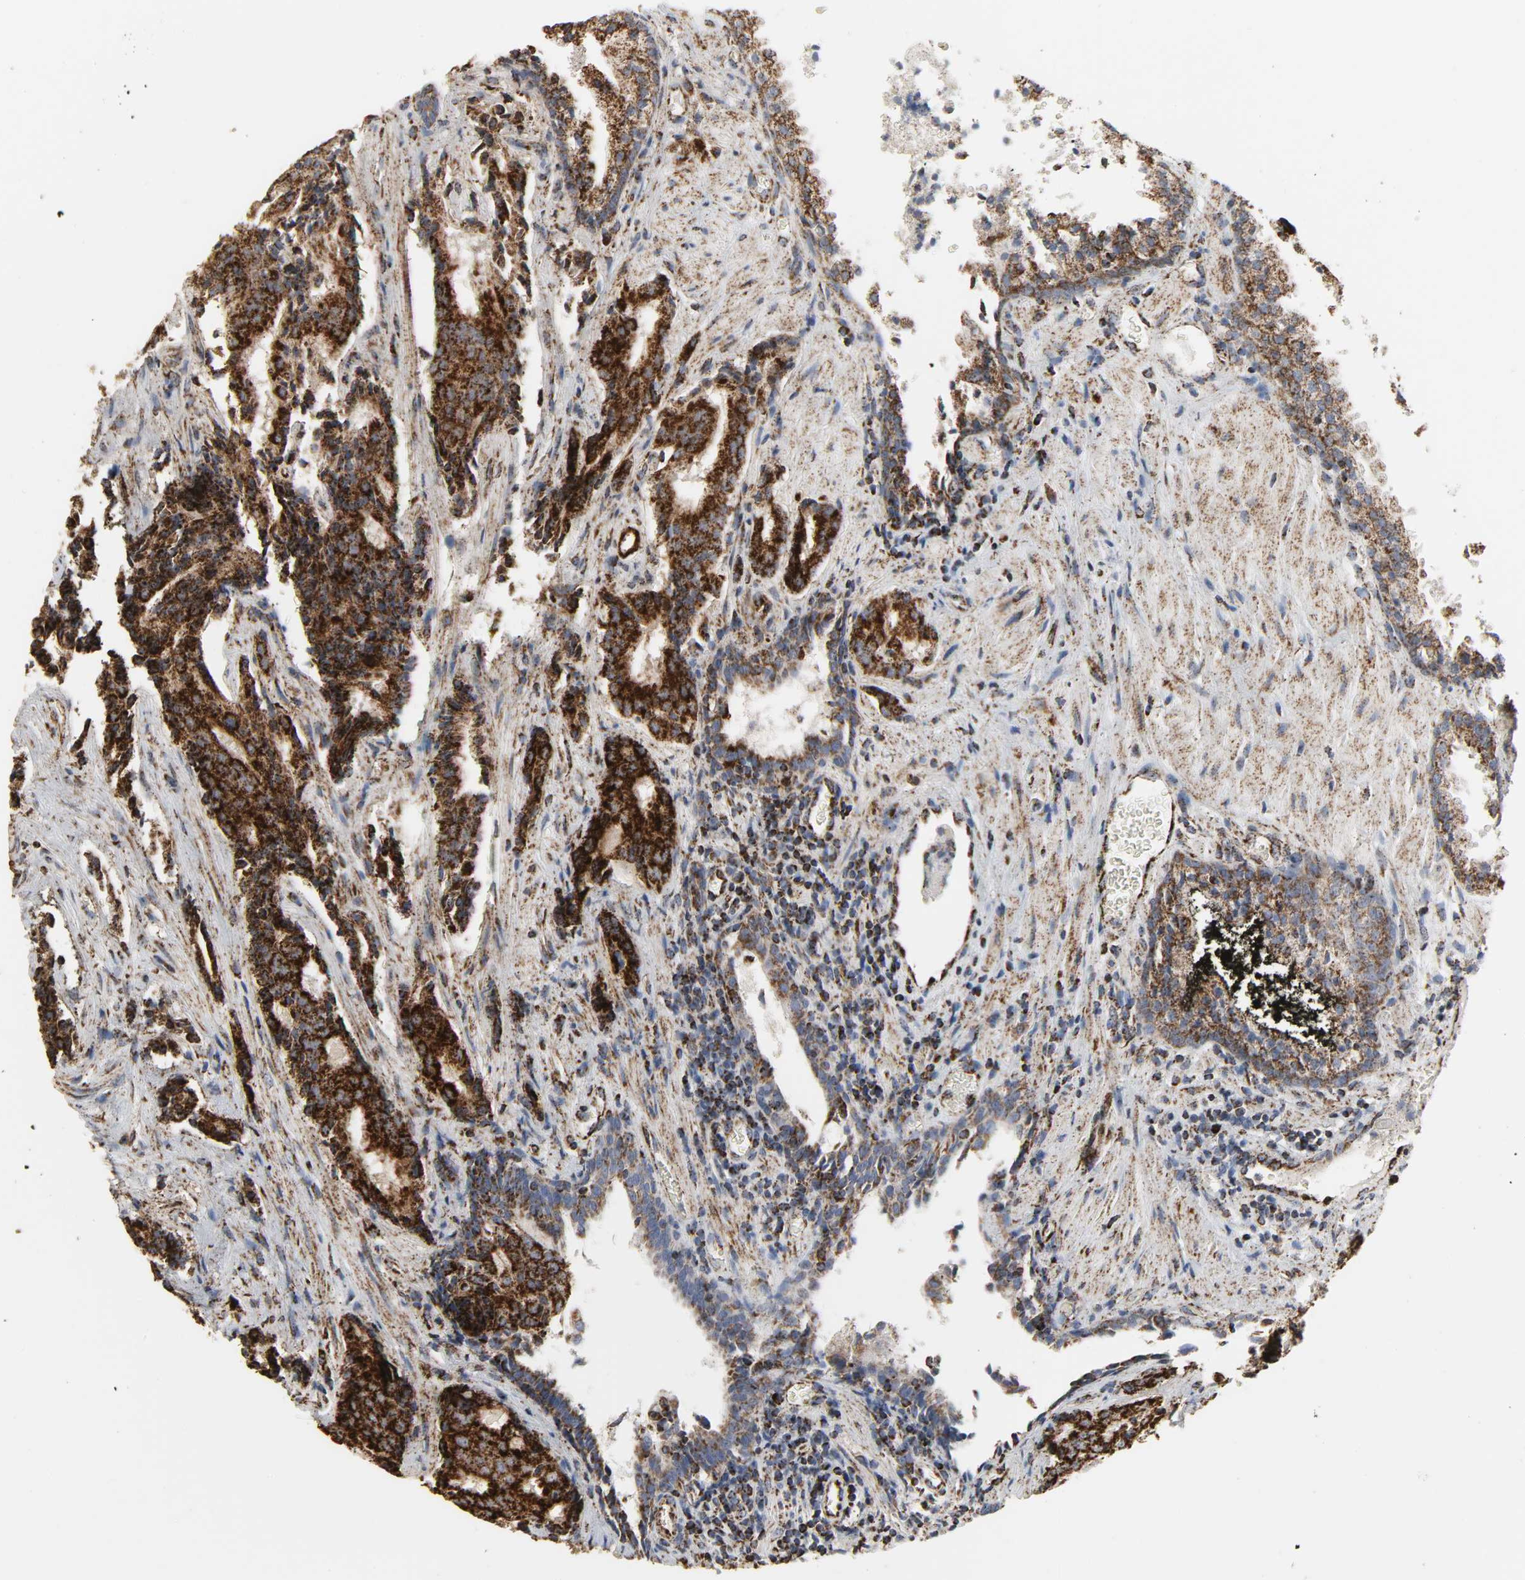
{"staining": {"intensity": "strong", "quantity": ">75%", "location": "cytoplasmic/membranous"}, "tissue": "prostate cancer", "cell_type": "Tumor cells", "image_type": "cancer", "snomed": [{"axis": "morphology", "description": "Adenocarcinoma, High grade"}, {"axis": "topography", "description": "Prostate"}], "caption": "There is high levels of strong cytoplasmic/membranous staining in tumor cells of prostate adenocarcinoma (high-grade), as demonstrated by immunohistochemical staining (brown color).", "gene": "ACAT1", "patient": {"sex": "male", "age": 58}}